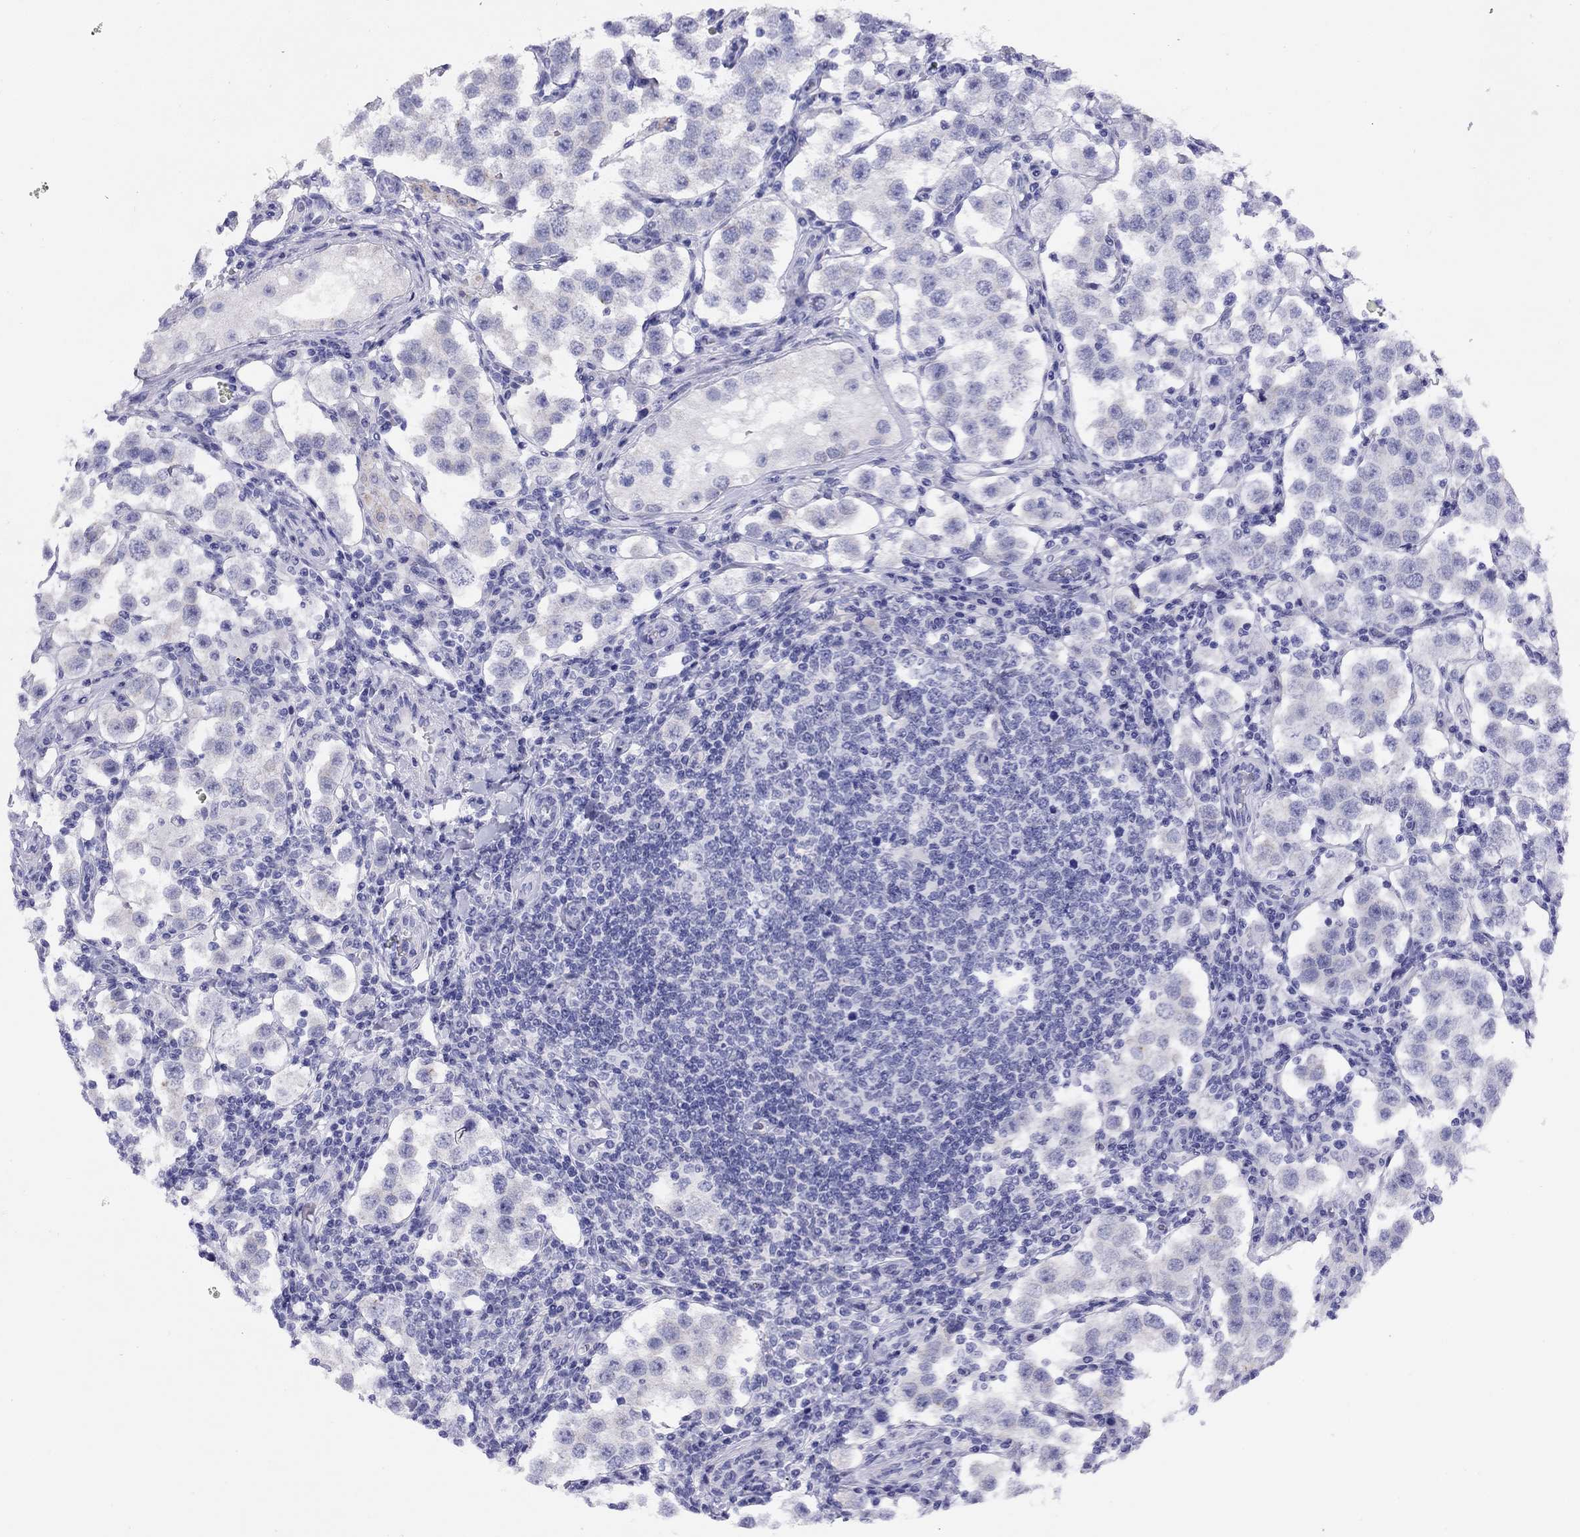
{"staining": {"intensity": "negative", "quantity": "none", "location": "none"}, "tissue": "testis cancer", "cell_type": "Tumor cells", "image_type": "cancer", "snomed": [{"axis": "morphology", "description": "Seminoma, NOS"}, {"axis": "topography", "description": "Testis"}], "caption": "Immunohistochemistry (IHC) histopathology image of neoplastic tissue: testis cancer (seminoma) stained with DAB reveals no significant protein positivity in tumor cells.", "gene": "LRIT2", "patient": {"sex": "male", "age": 37}}